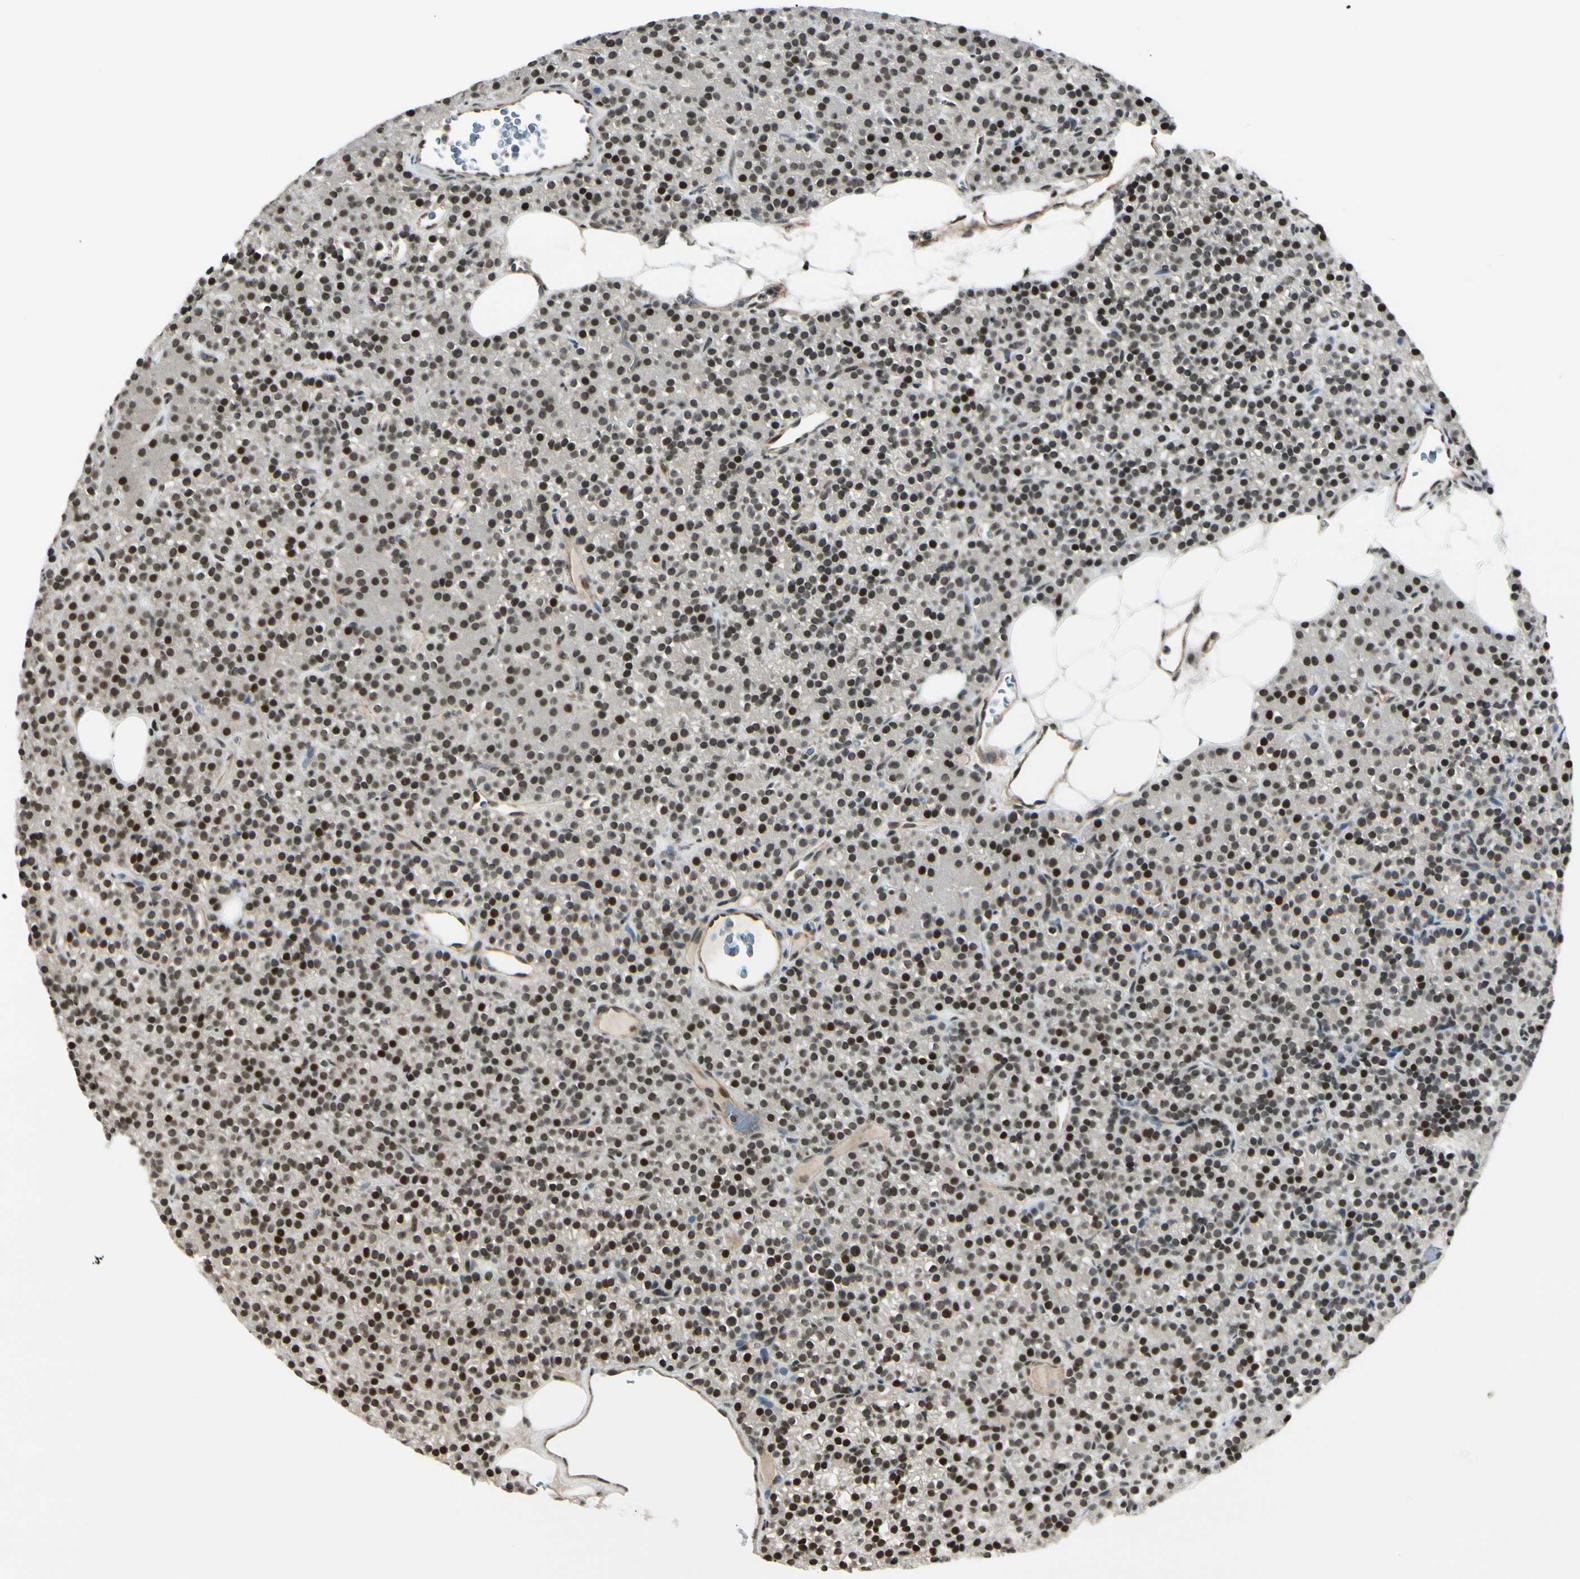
{"staining": {"intensity": "moderate", "quantity": ">75%", "location": "nuclear"}, "tissue": "parathyroid gland", "cell_type": "Glandular cells", "image_type": "normal", "snomed": [{"axis": "morphology", "description": "Normal tissue, NOS"}, {"axis": "morphology", "description": "Hyperplasia, NOS"}, {"axis": "topography", "description": "Parathyroid gland"}], "caption": "A brown stain highlights moderate nuclear expression of a protein in glandular cells of normal parathyroid gland.", "gene": "SUFU", "patient": {"sex": "male", "age": 44}}